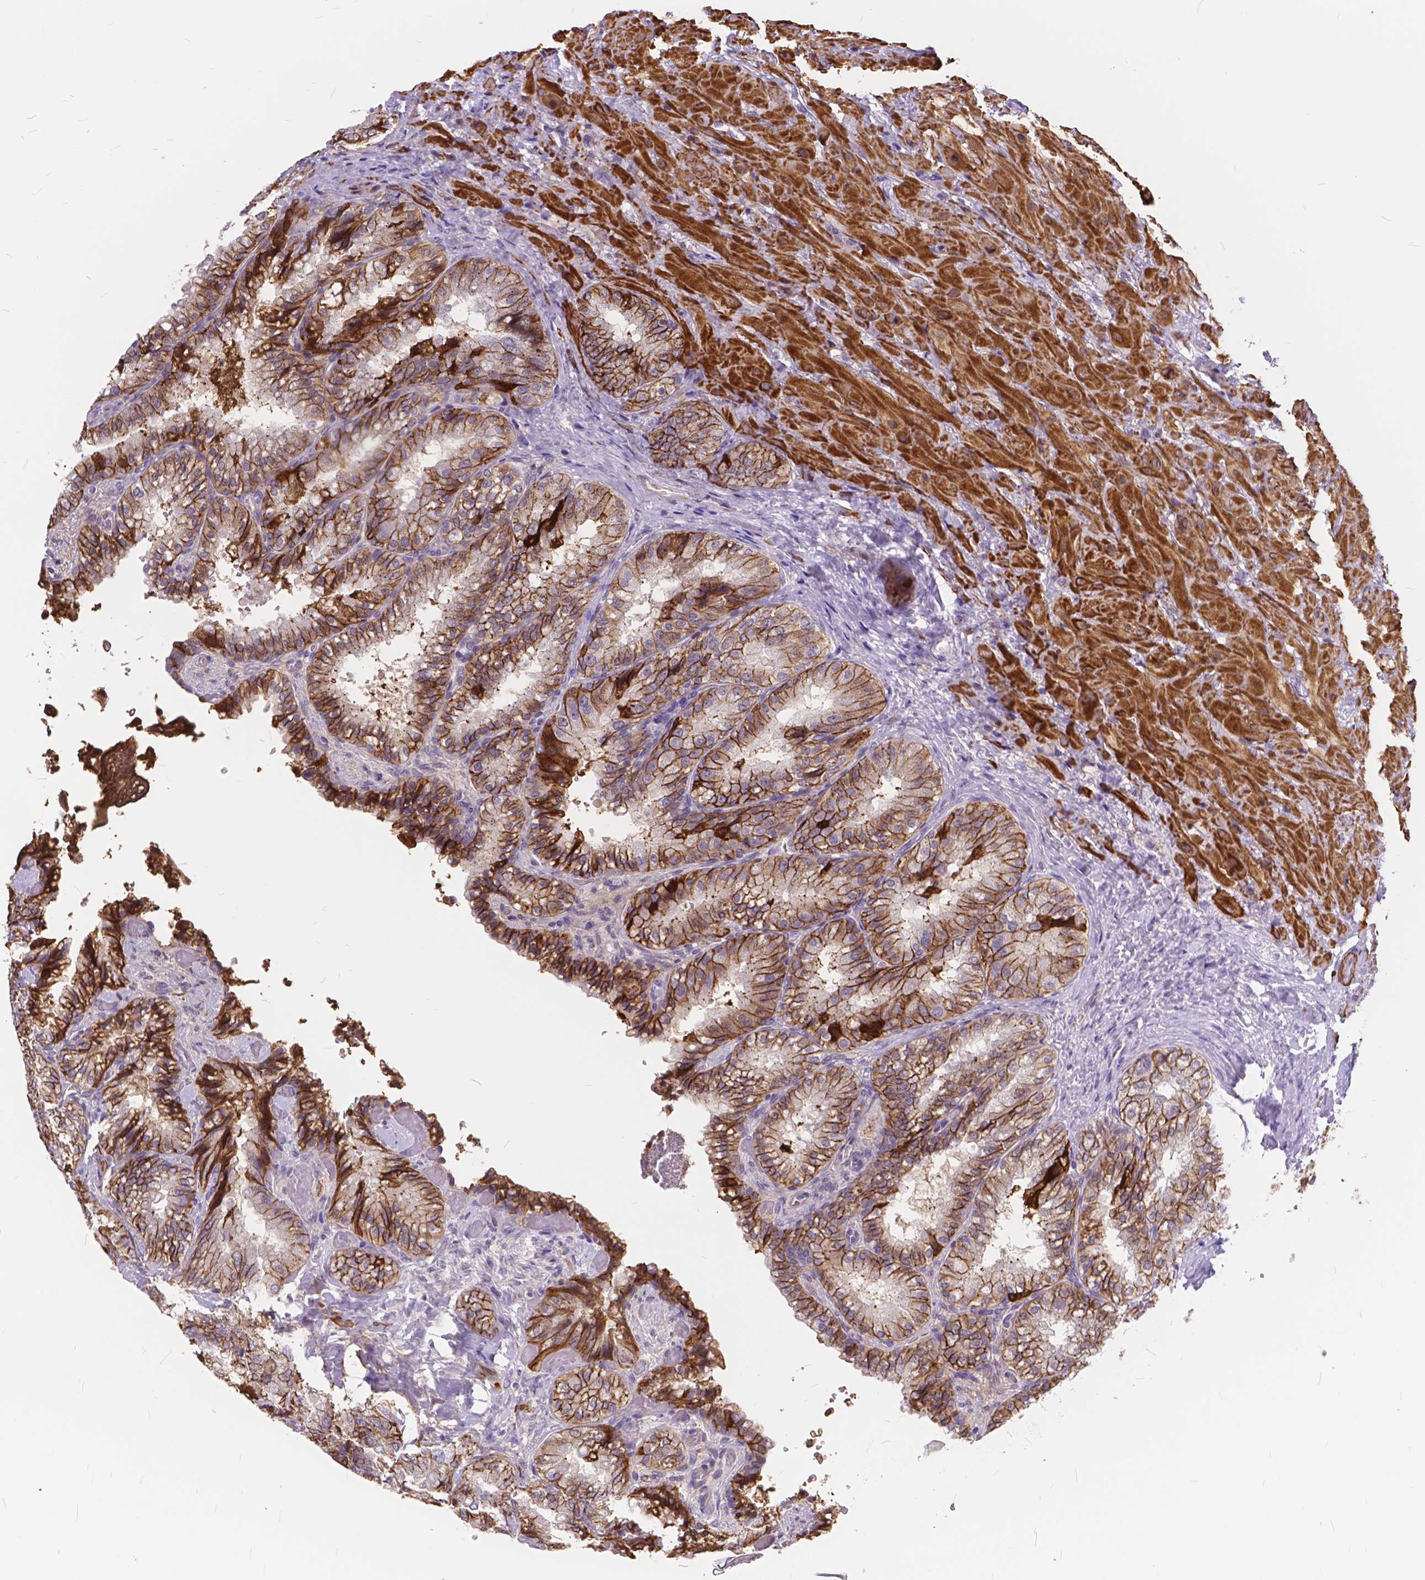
{"staining": {"intensity": "strong", "quantity": ">75%", "location": "cytoplasmic/membranous"}, "tissue": "seminal vesicle", "cell_type": "Glandular cells", "image_type": "normal", "snomed": [{"axis": "morphology", "description": "Normal tissue, NOS"}, {"axis": "topography", "description": "Seminal veicle"}], "caption": "A high amount of strong cytoplasmic/membranous positivity is seen in approximately >75% of glandular cells in benign seminal vesicle.", "gene": "MAN2C1", "patient": {"sex": "male", "age": 57}}